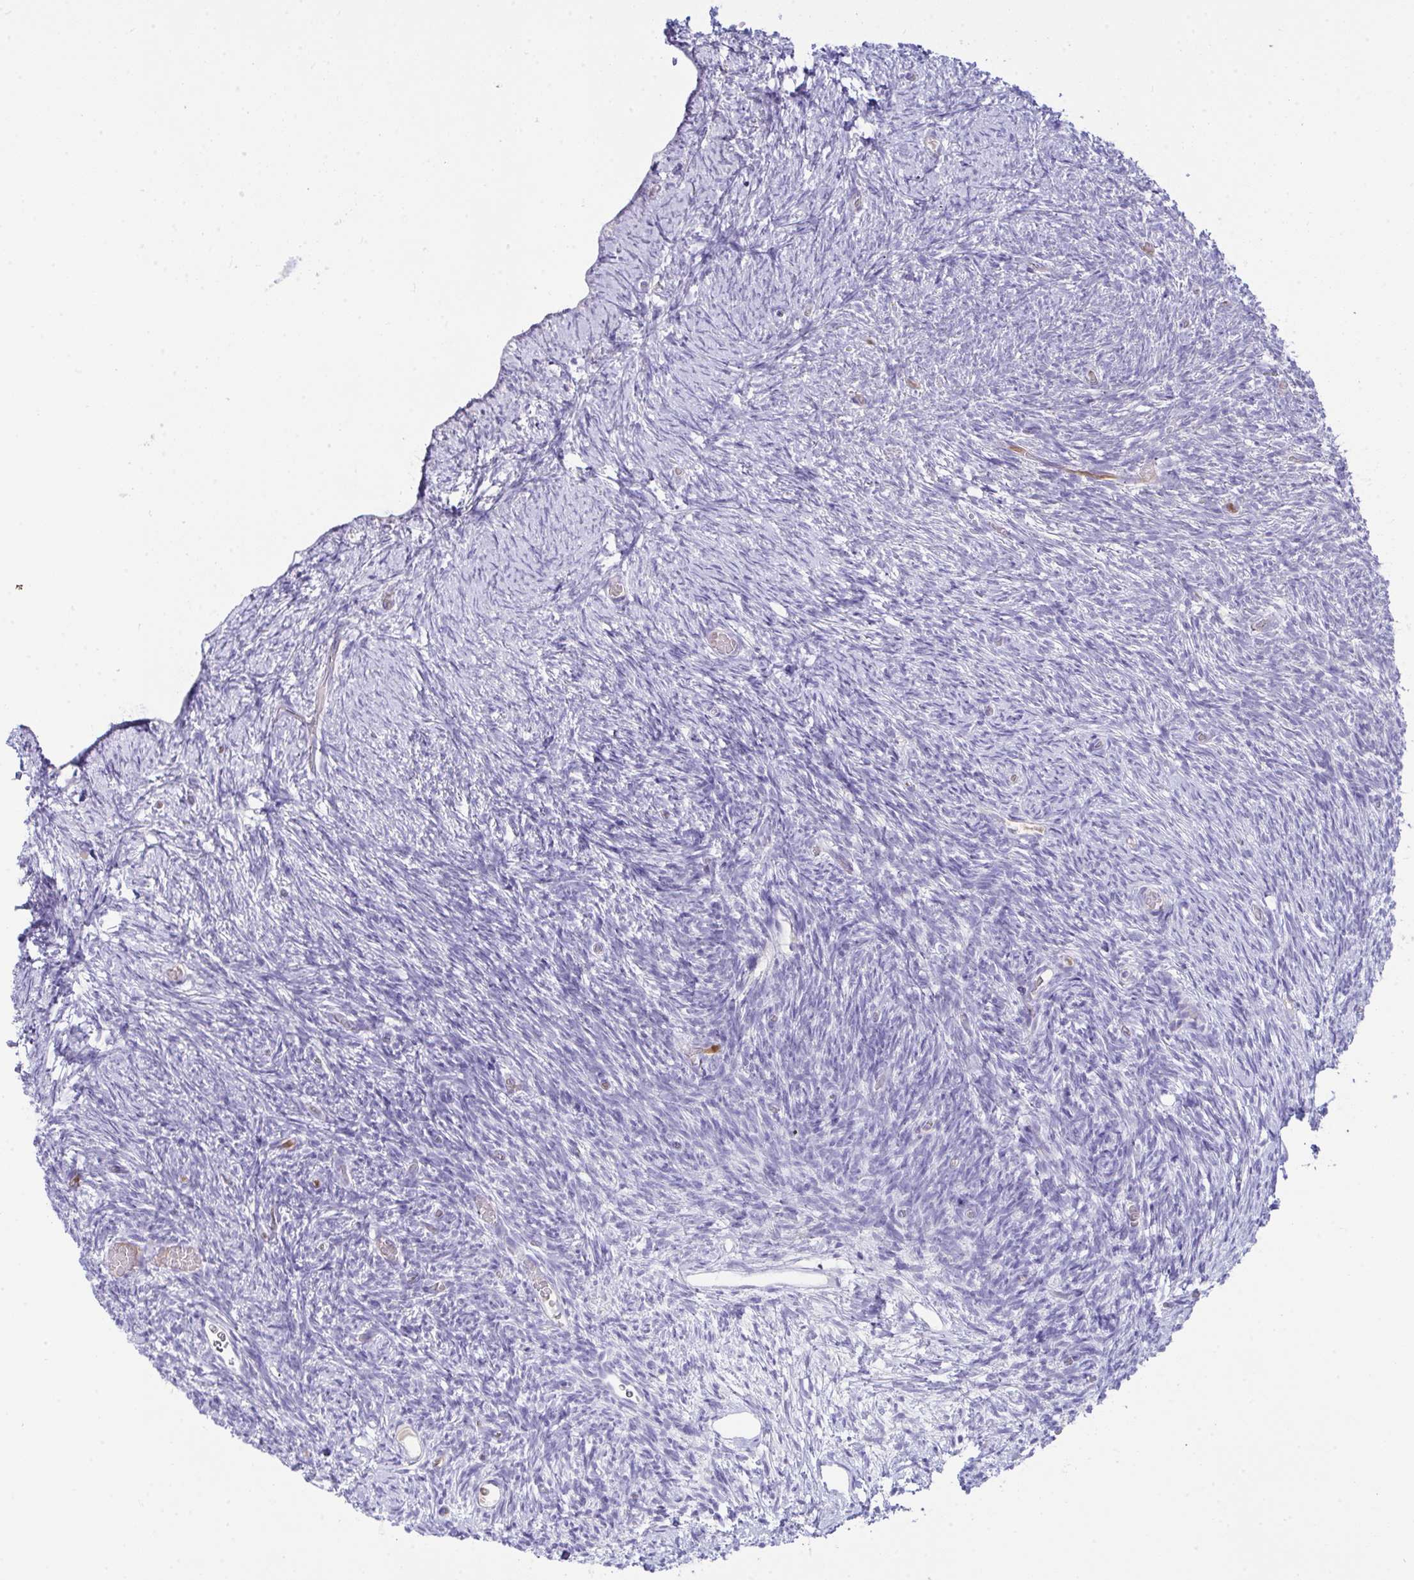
{"staining": {"intensity": "negative", "quantity": "none", "location": "none"}, "tissue": "ovary", "cell_type": "Ovarian stroma cells", "image_type": "normal", "snomed": [{"axis": "morphology", "description": "Normal tissue, NOS"}, {"axis": "topography", "description": "Ovary"}], "caption": "A photomicrograph of ovary stained for a protein demonstrates no brown staining in ovarian stroma cells. (Immunohistochemistry, brightfield microscopy, high magnification).", "gene": "PLA2G12B", "patient": {"sex": "female", "age": 39}}